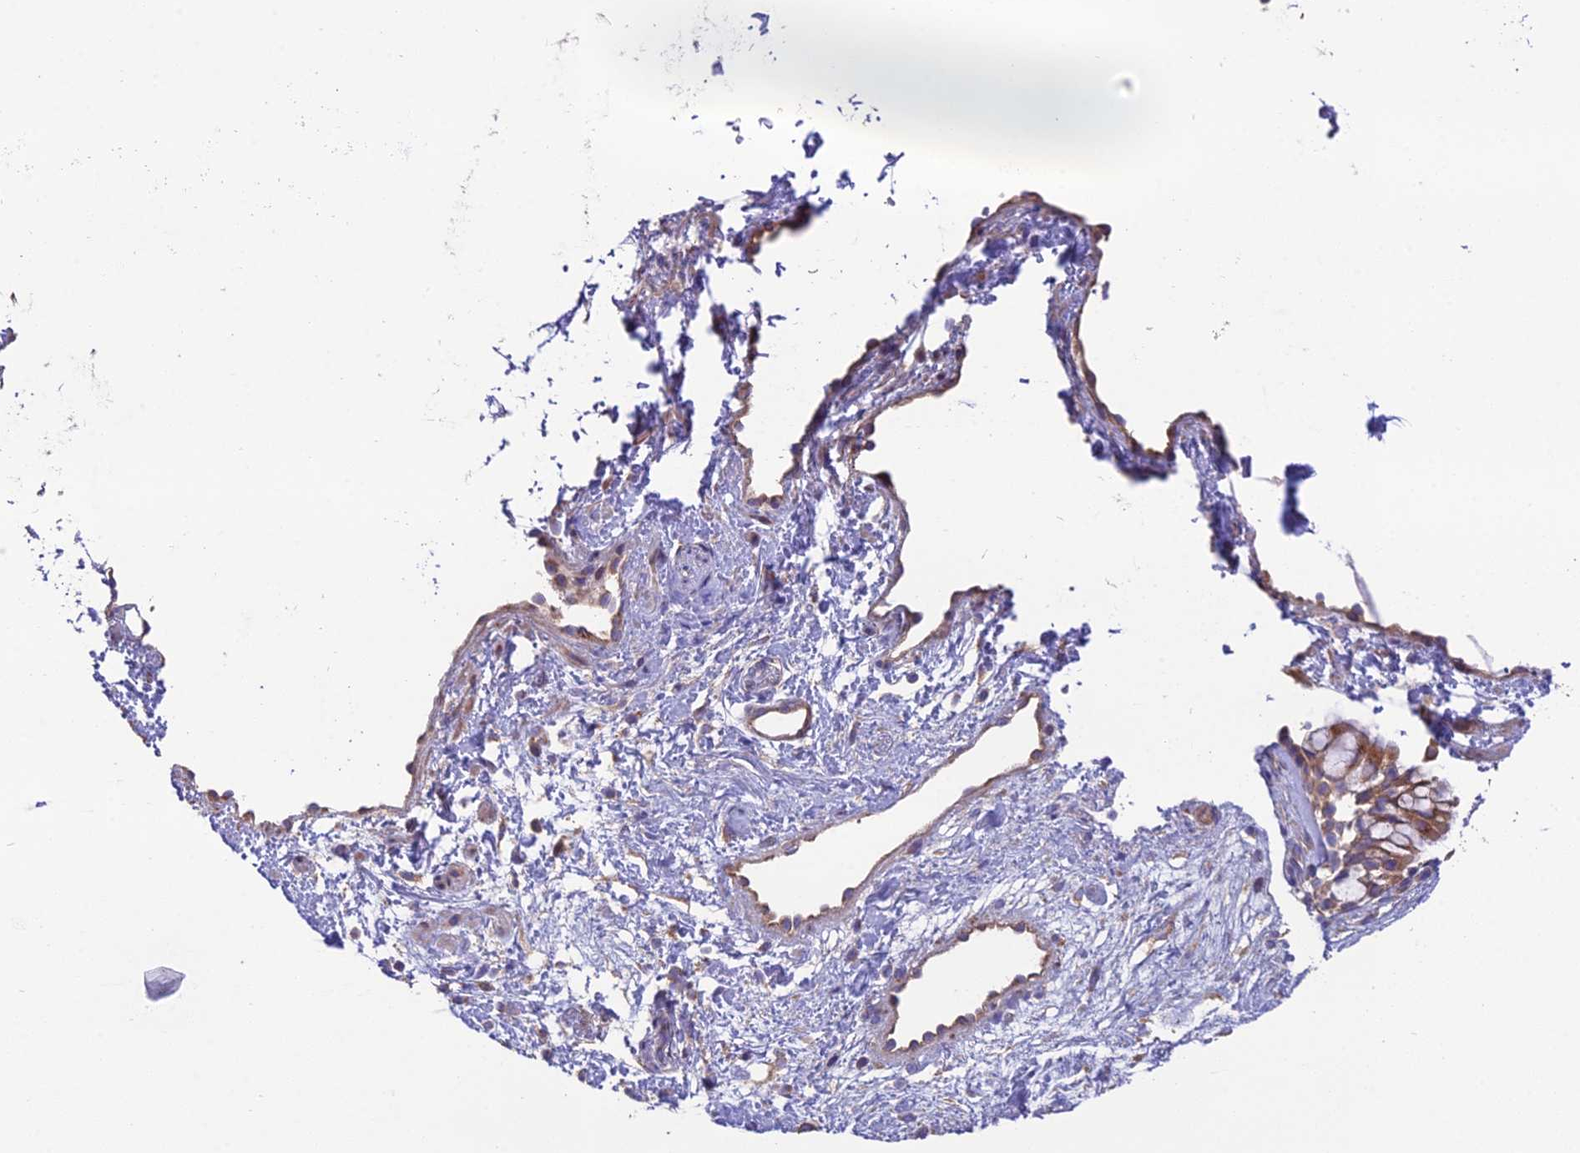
{"staining": {"intensity": "moderate", "quantity": ">75%", "location": "cytoplasmic/membranous"}, "tissue": "nasopharynx", "cell_type": "Respiratory epithelial cells", "image_type": "normal", "snomed": [{"axis": "morphology", "description": "Normal tissue, NOS"}, {"axis": "topography", "description": "Nasopharynx"}], "caption": "Protein analysis of benign nasopharynx reveals moderate cytoplasmic/membranous expression in about >75% of respiratory epithelial cells. The protein is stained brown, and the nuclei are stained in blue (DAB IHC with brightfield microscopy, high magnification).", "gene": "BLOC1S4", "patient": {"sex": "male", "age": 32}}